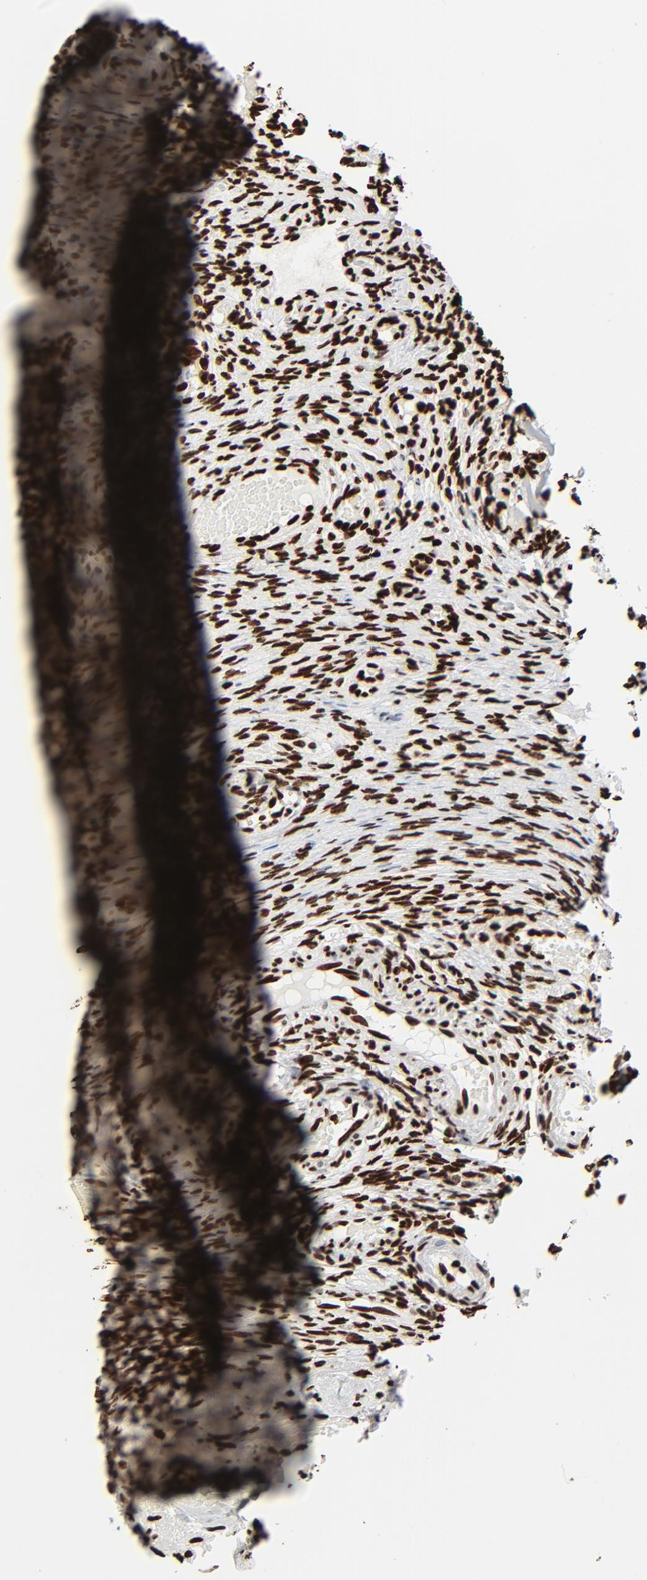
{"staining": {"intensity": "strong", "quantity": ">75%", "location": "nuclear"}, "tissue": "ovary", "cell_type": "Ovarian stroma cells", "image_type": "normal", "snomed": [{"axis": "morphology", "description": "Normal tissue, NOS"}, {"axis": "topography", "description": "Ovary"}], "caption": "Strong nuclear expression is seen in about >75% of ovarian stroma cells in unremarkable ovary.", "gene": "H3", "patient": {"sex": "female", "age": 60}}